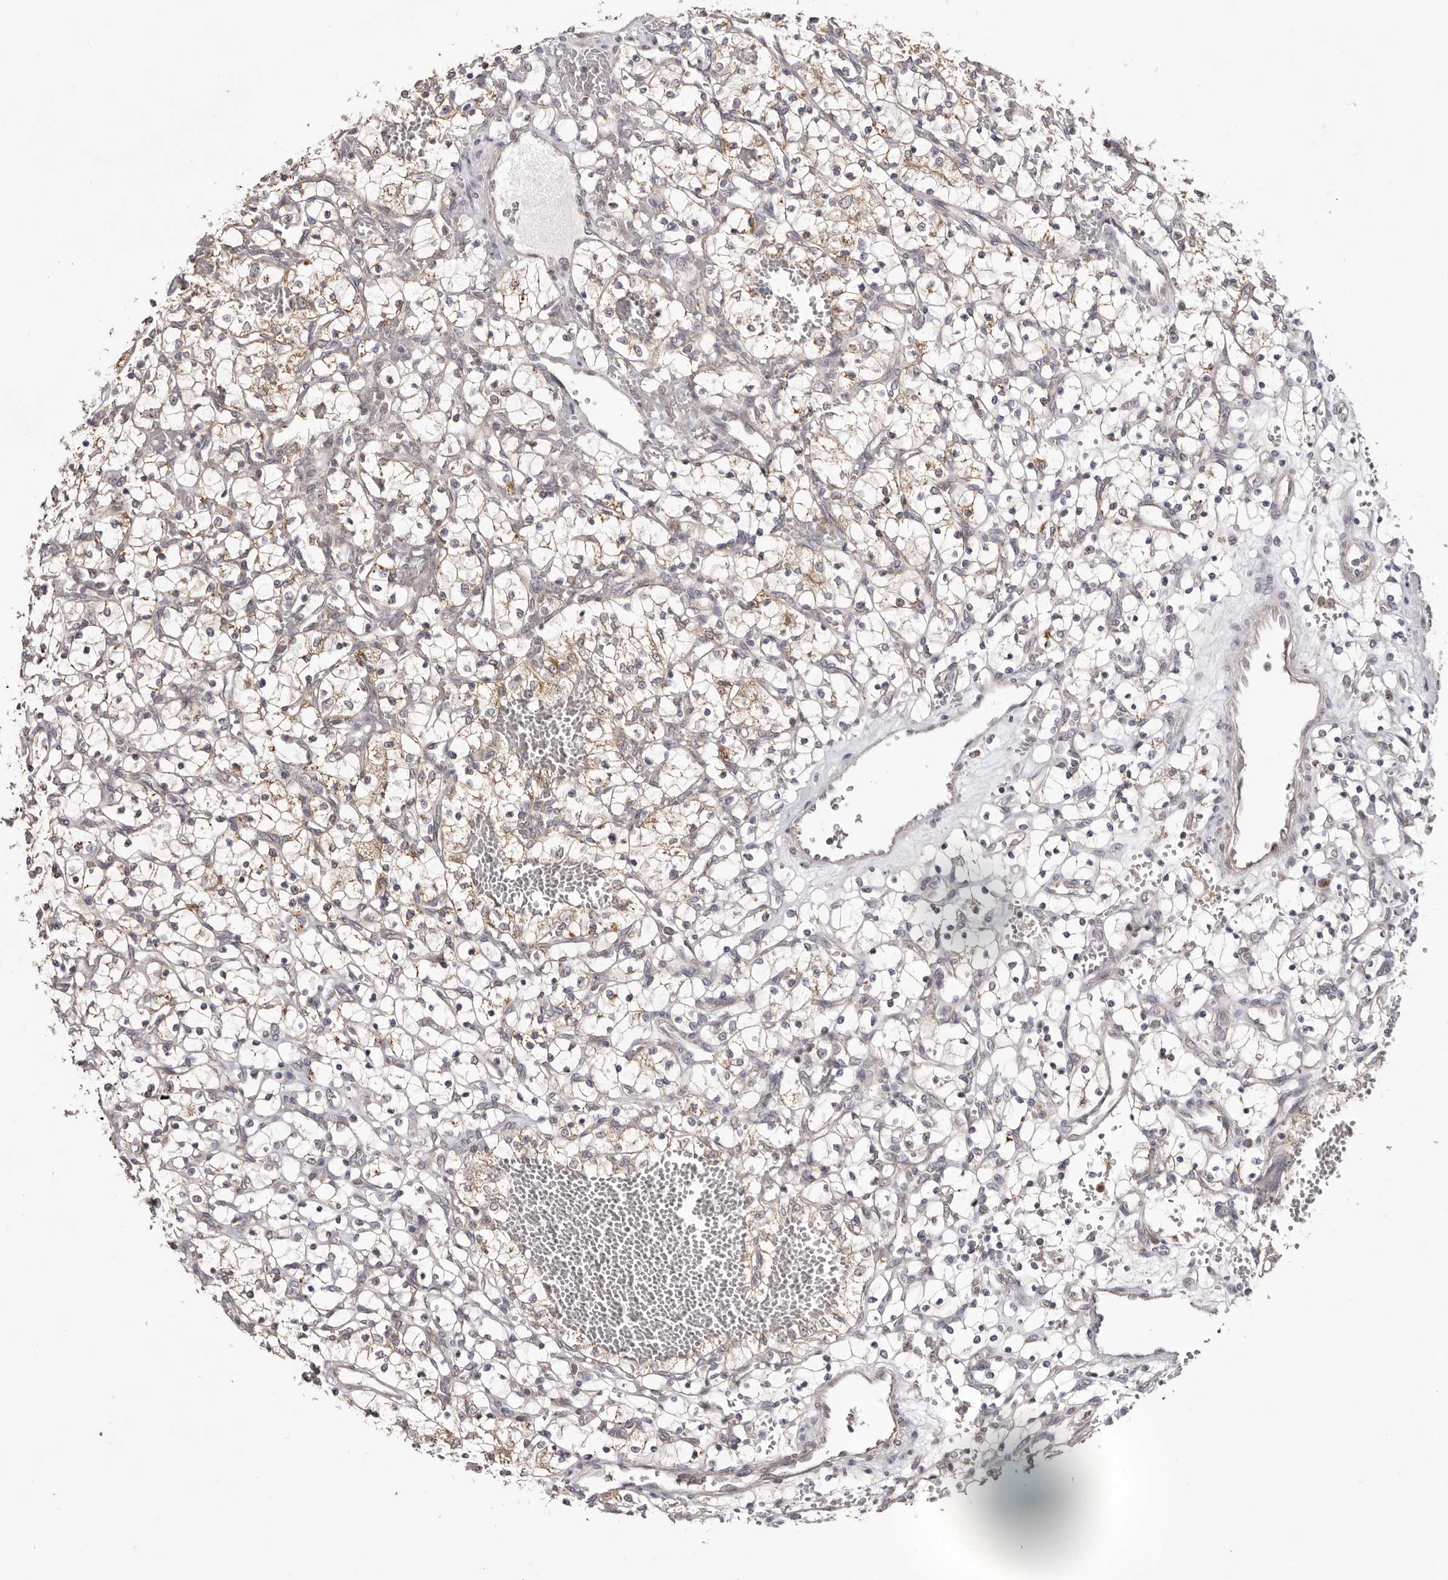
{"staining": {"intensity": "weak", "quantity": "25%-75%", "location": "cytoplasmic/membranous"}, "tissue": "renal cancer", "cell_type": "Tumor cells", "image_type": "cancer", "snomed": [{"axis": "morphology", "description": "Adenocarcinoma, NOS"}, {"axis": "topography", "description": "Kidney"}], "caption": "Immunohistochemistry (DAB) staining of adenocarcinoma (renal) demonstrates weak cytoplasmic/membranous protein expression in about 25%-75% of tumor cells.", "gene": "EGR3", "patient": {"sex": "female", "age": 69}}